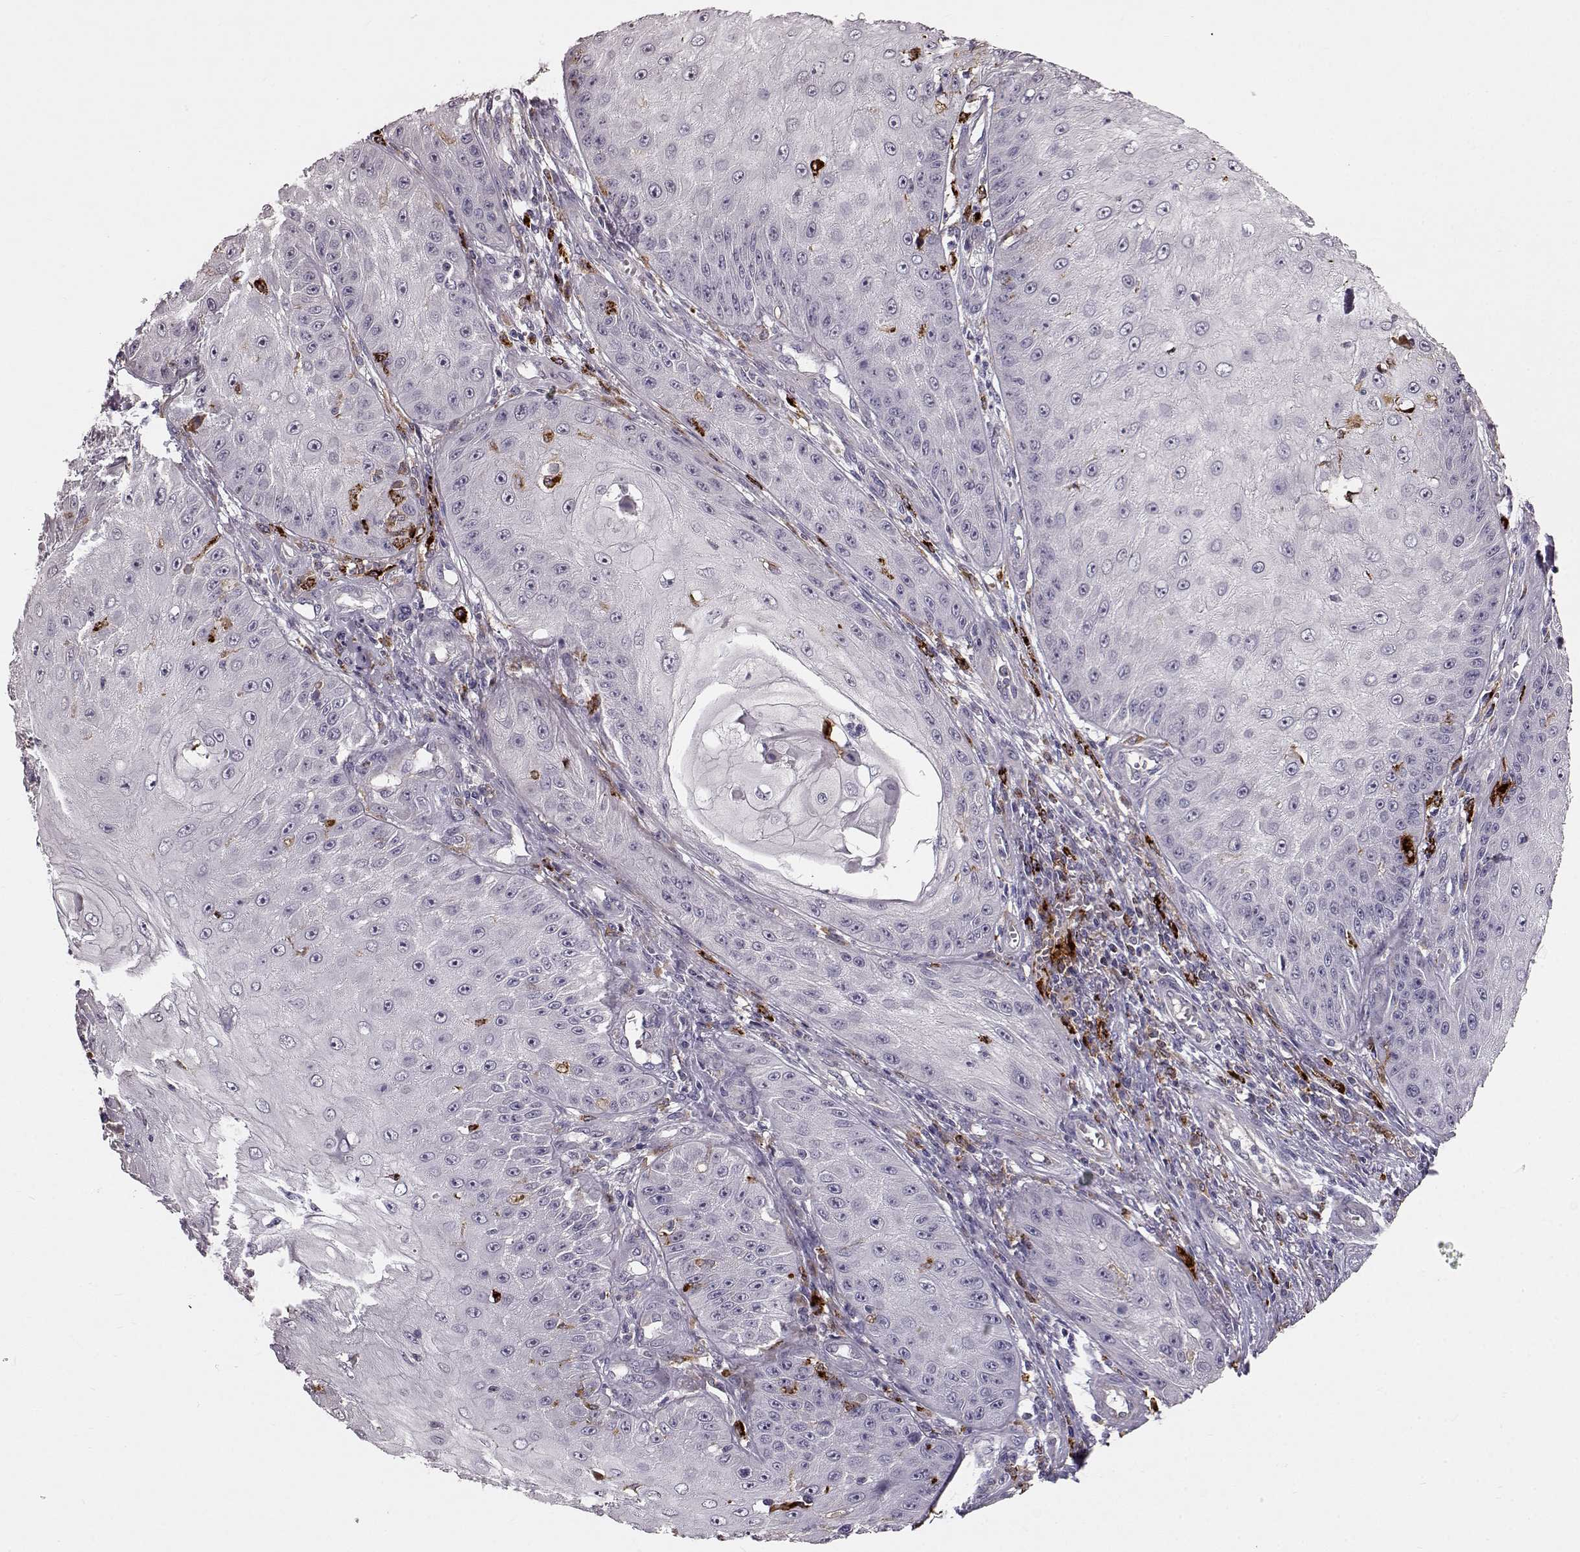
{"staining": {"intensity": "negative", "quantity": "none", "location": "none"}, "tissue": "skin cancer", "cell_type": "Tumor cells", "image_type": "cancer", "snomed": [{"axis": "morphology", "description": "Squamous cell carcinoma, NOS"}, {"axis": "topography", "description": "Skin"}], "caption": "Protein analysis of skin cancer demonstrates no significant expression in tumor cells. (DAB (3,3'-diaminobenzidine) IHC with hematoxylin counter stain).", "gene": "CCNF", "patient": {"sex": "male", "age": 70}}